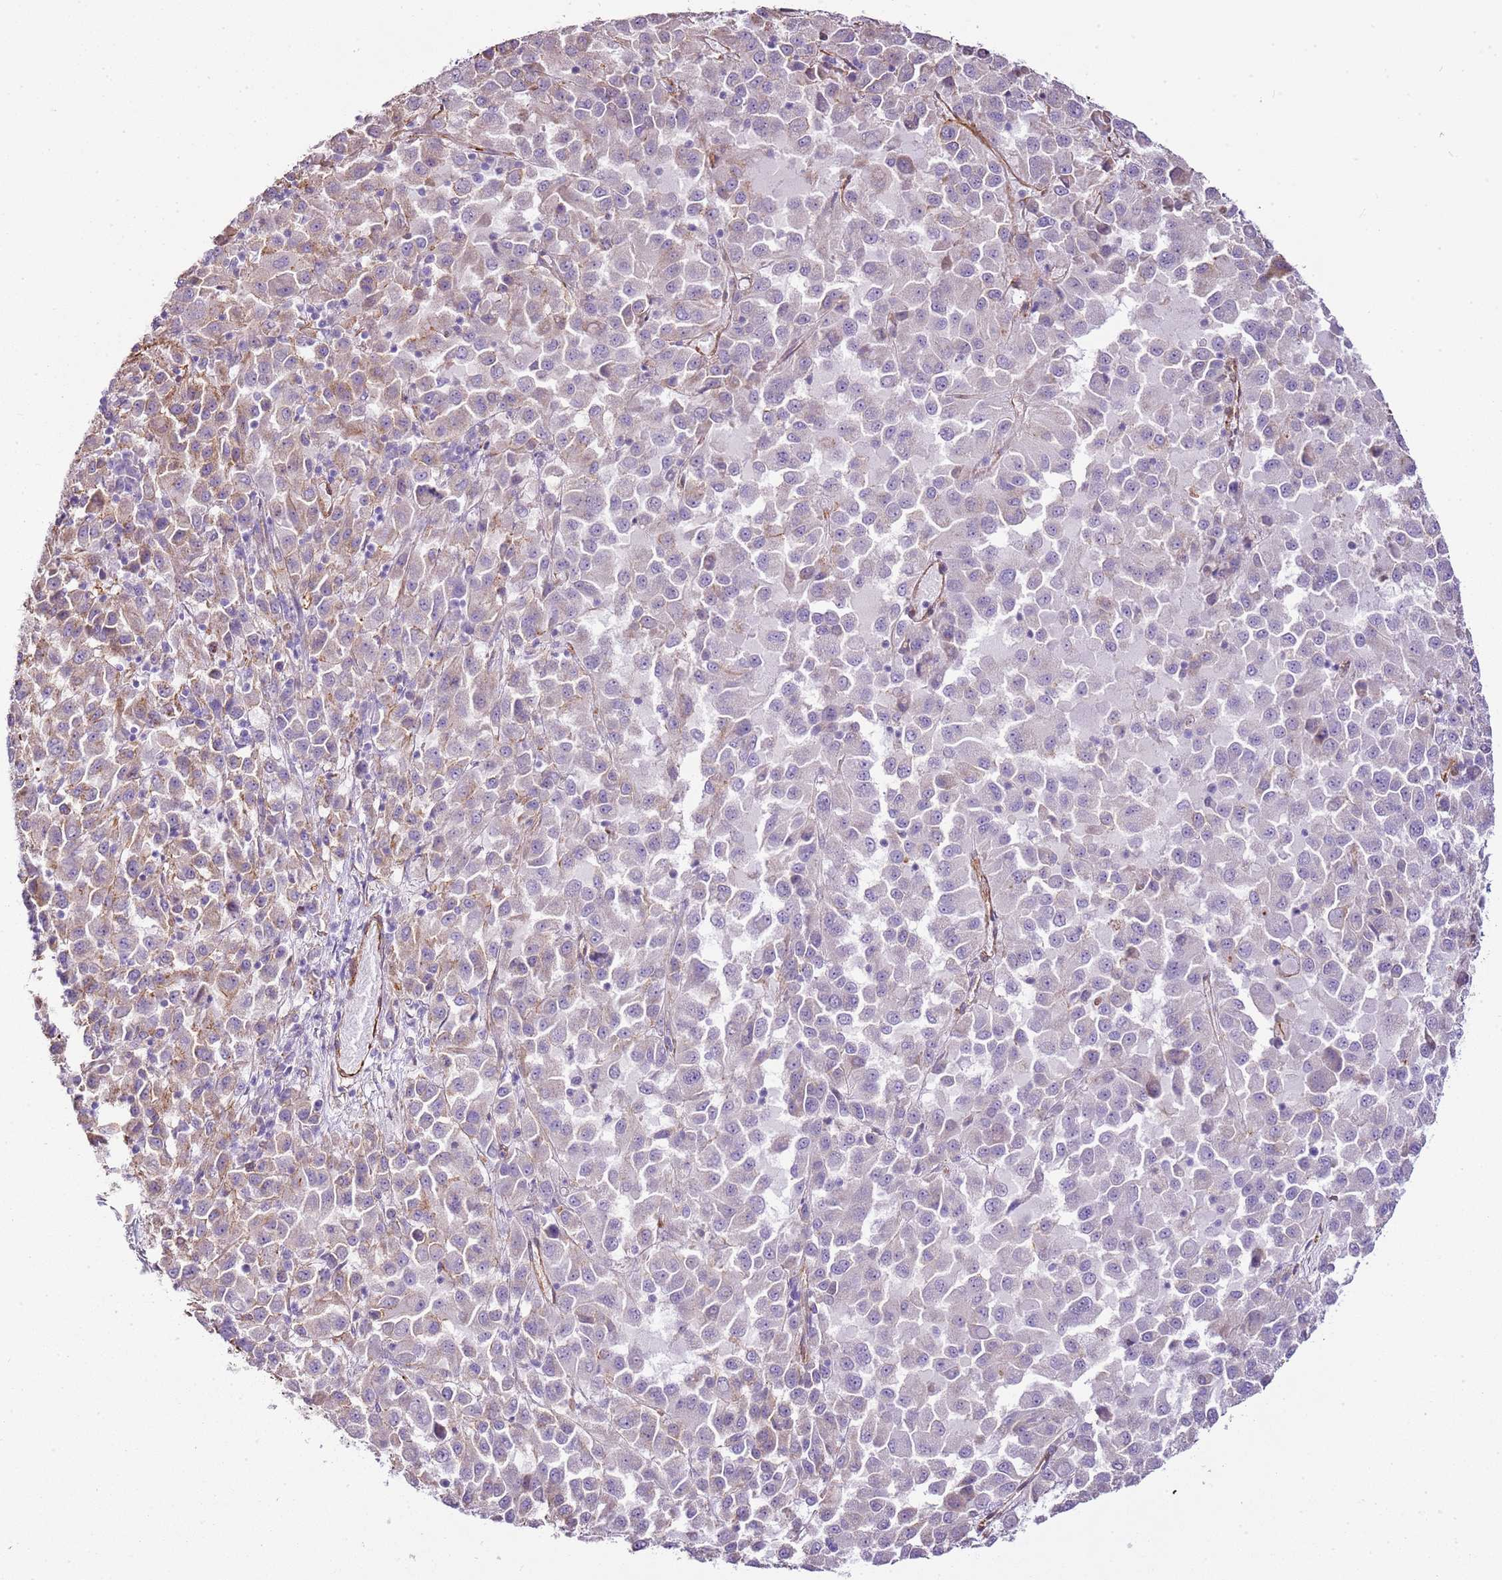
{"staining": {"intensity": "weak", "quantity": "<25%", "location": "cytoplasmic/membranous"}, "tissue": "melanoma", "cell_type": "Tumor cells", "image_type": "cancer", "snomed": [{"axis": "morphology", "description": "Malignant melanoma, Metastatic site"}, {"axis": "topography", "description": "Lung"}], "caption": "Immunohistochemistry micrograph of human malignant melanoma (metastatic site) stained for a protein (brown), which reveals no positivity in tumor cells.", "gene": "CTDSPL", "patient": {"sex": "male", "age": 64}}